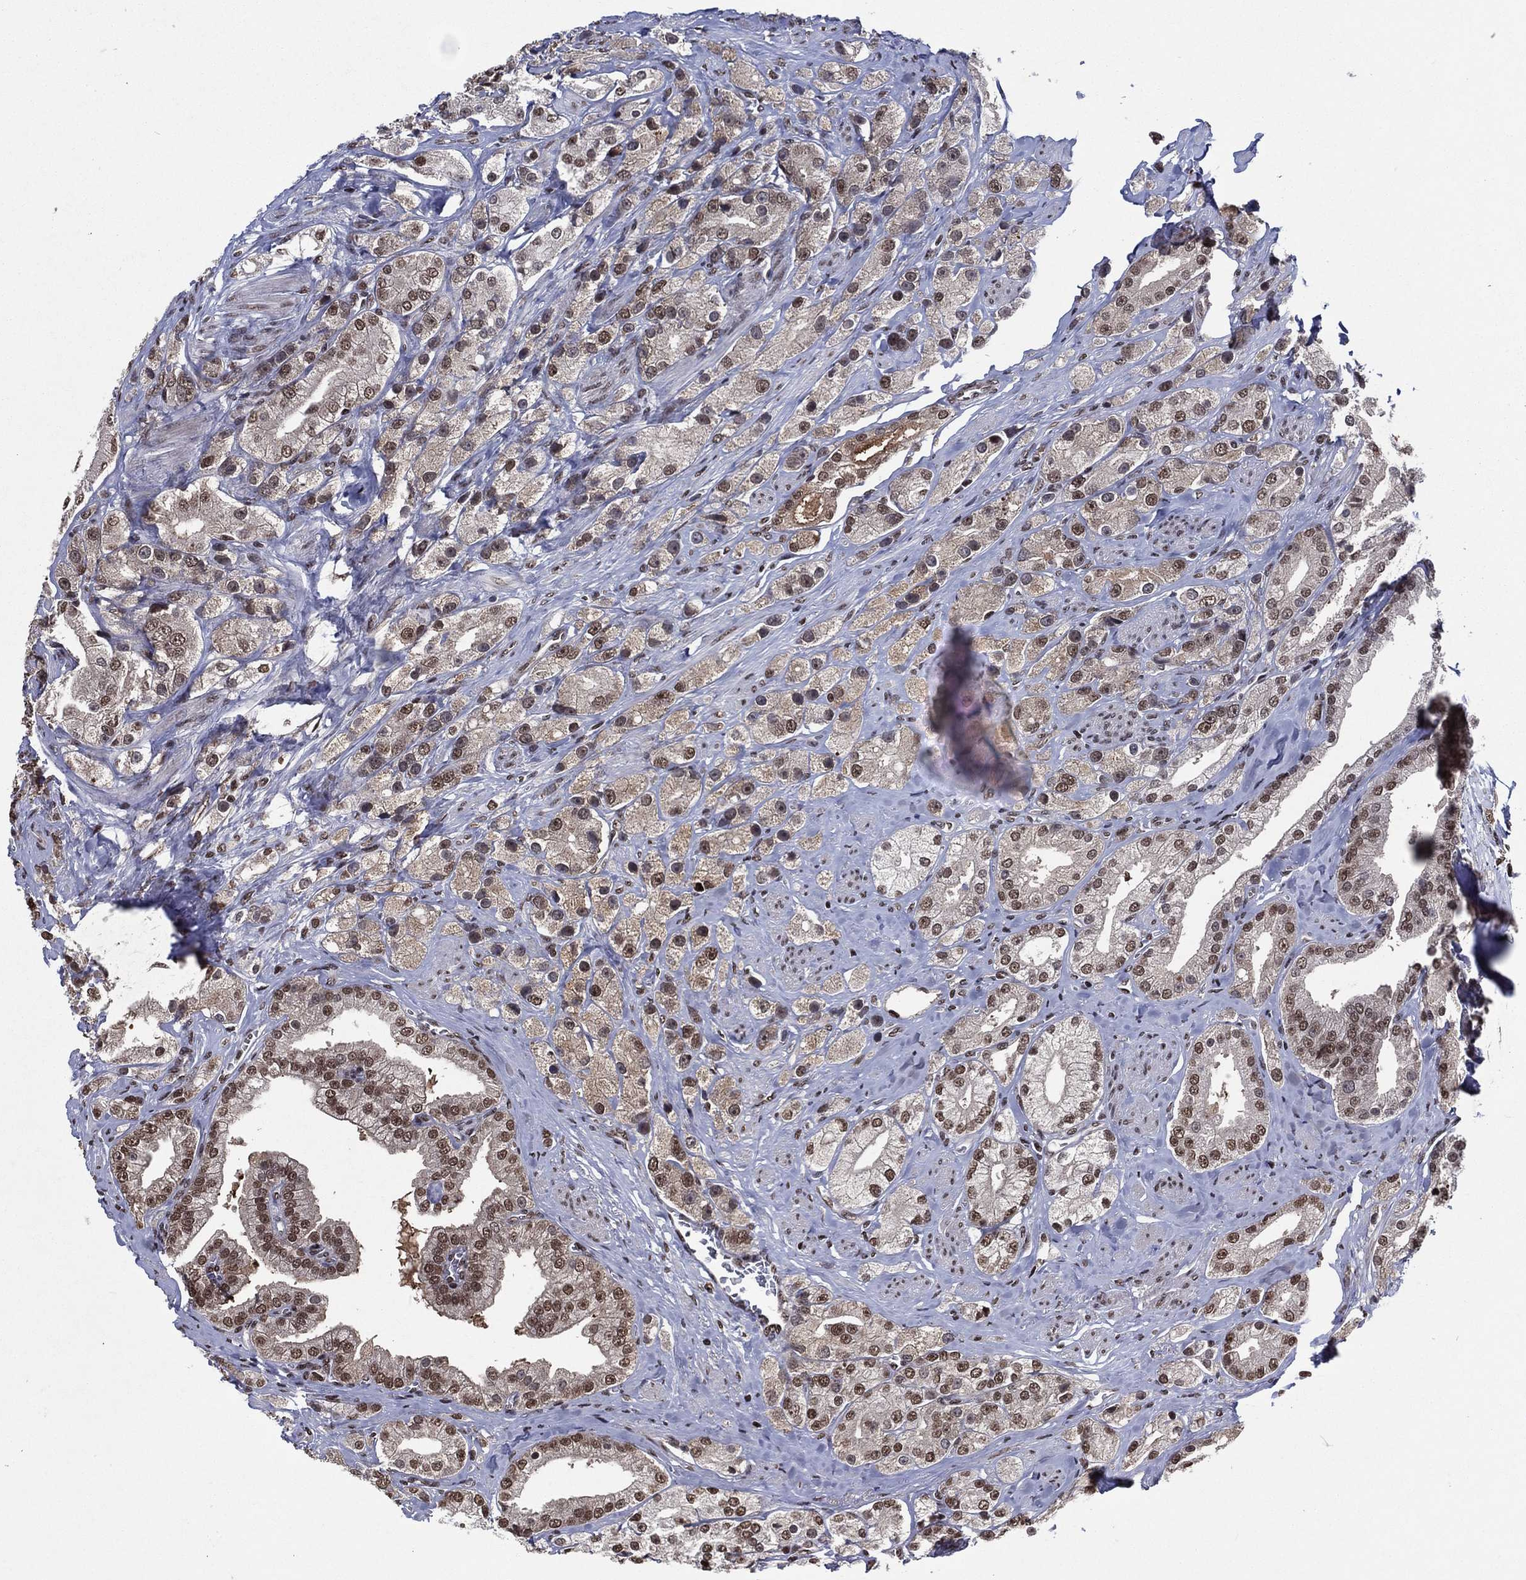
{"staining": {"intensity": "moderate", "quantity": "25%-75%", "location": "nuclear"}, "tissue": "prostate cancer", "cell_type": "Tumor cells", "image_type": "cancer", "snomed": [{"axis": "morphology", "description": "Adenocarcinoma, NOS"}, {"axis": "topography", "description": "Prostate and seminal vesicle, NOS"}, {"axis": "topography", "description": "Prostate"}], "caption": "Protein expression analysis of human prostate cancer (adenocarcinoma) reveals moderate nuclear staining in approximately 25%-75% of tumor cells.", "gene": "ZBTB42", "patient": {"sex": "male", "age": 67}}